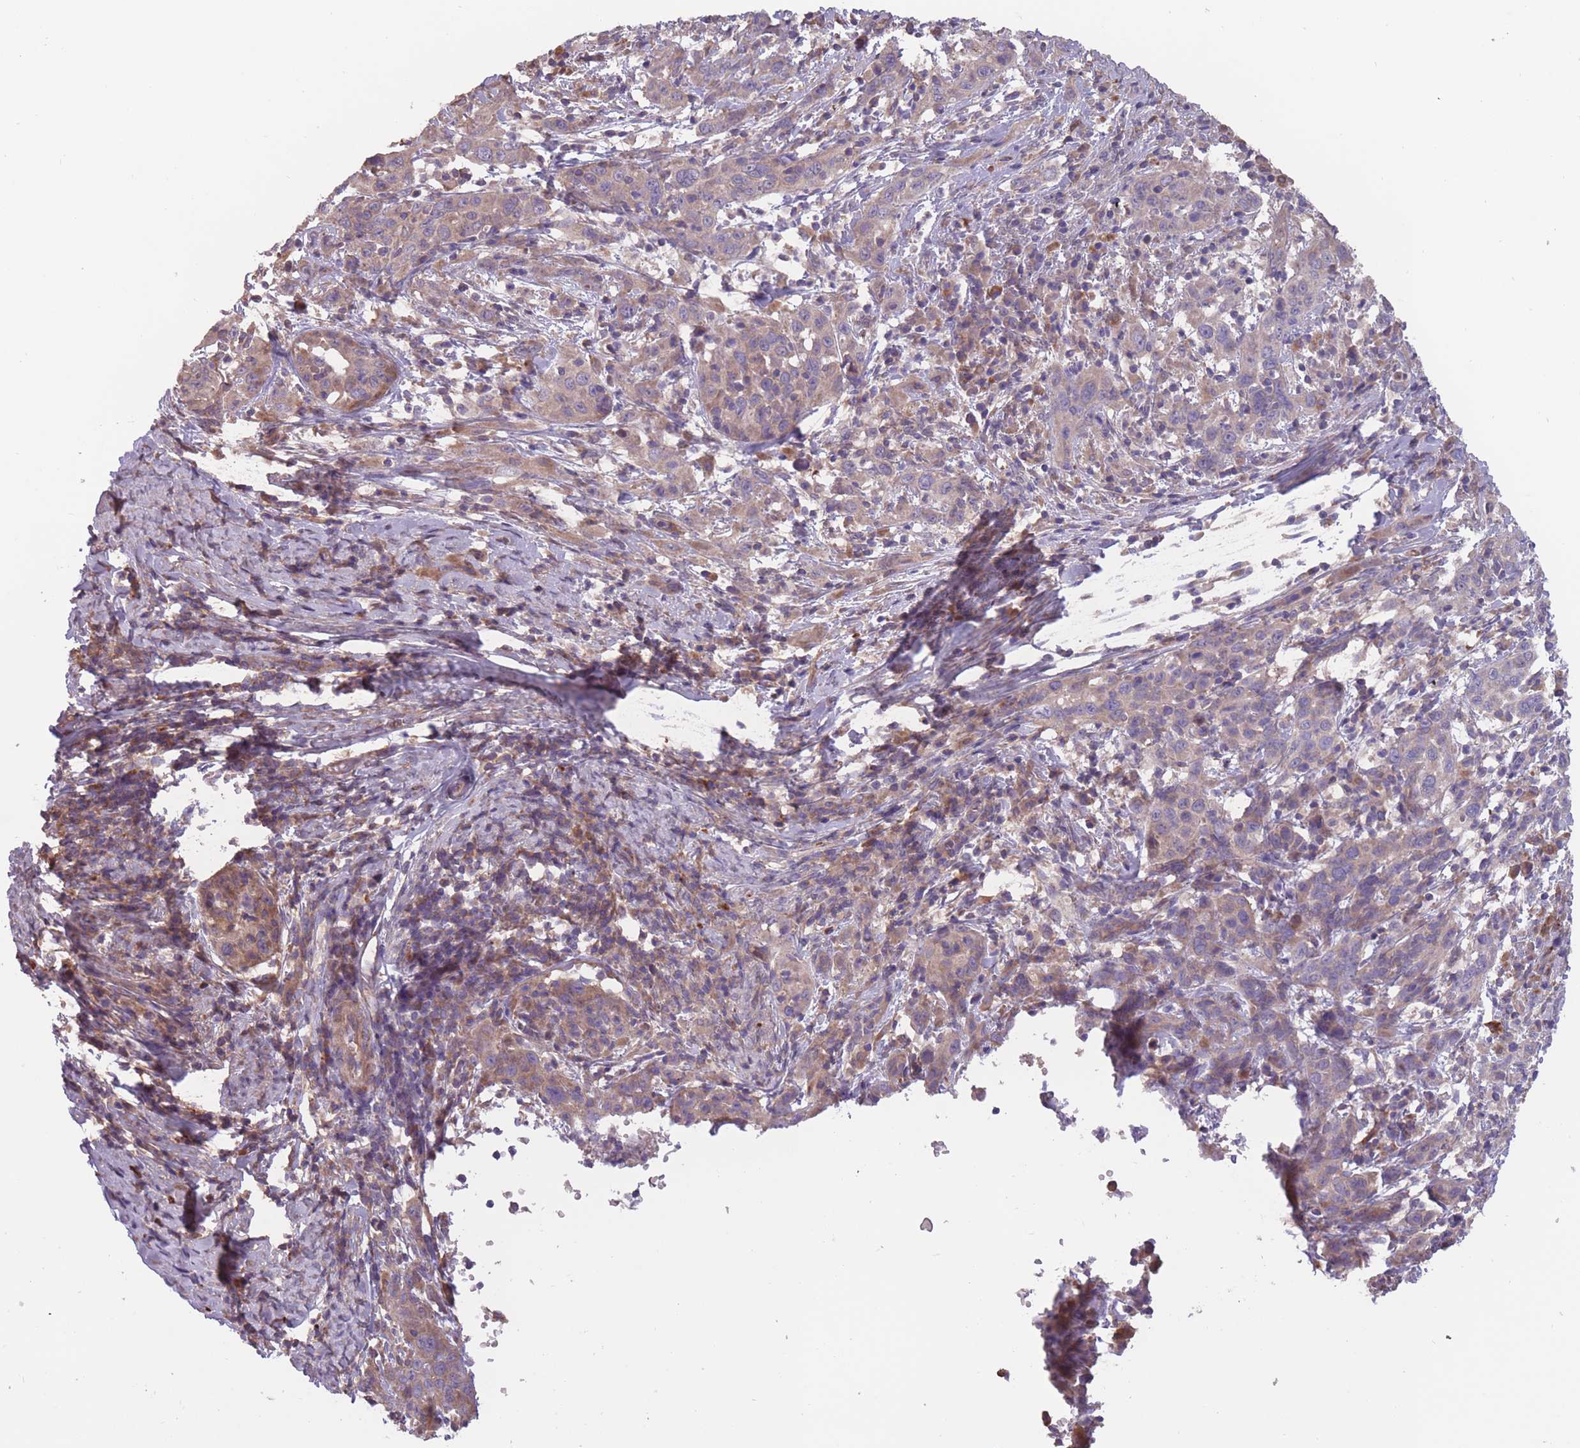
{"staining": {"intensity": "weak", "quantity": ">75%", "location": "cytoplasmic/membranous"}, "tissue": "cervical cancer", "cell_type": "Tumor cells", "image_type": "cancer", "snomed": [{"axis": "morphology", "description": "Squamous cell carcinoma, NOS"}, {"axis": "topography", "description": "Cervix"}], "caption": "This histopathology image shows immunohistochemistry staining of cervical cancer (squamous cell carcinoma), with low weak cytoplasmic/membranous staining in about >75% of tumor cells.", "gene": "ITPKC", "patient": {"sex": "female", "age": 46}}